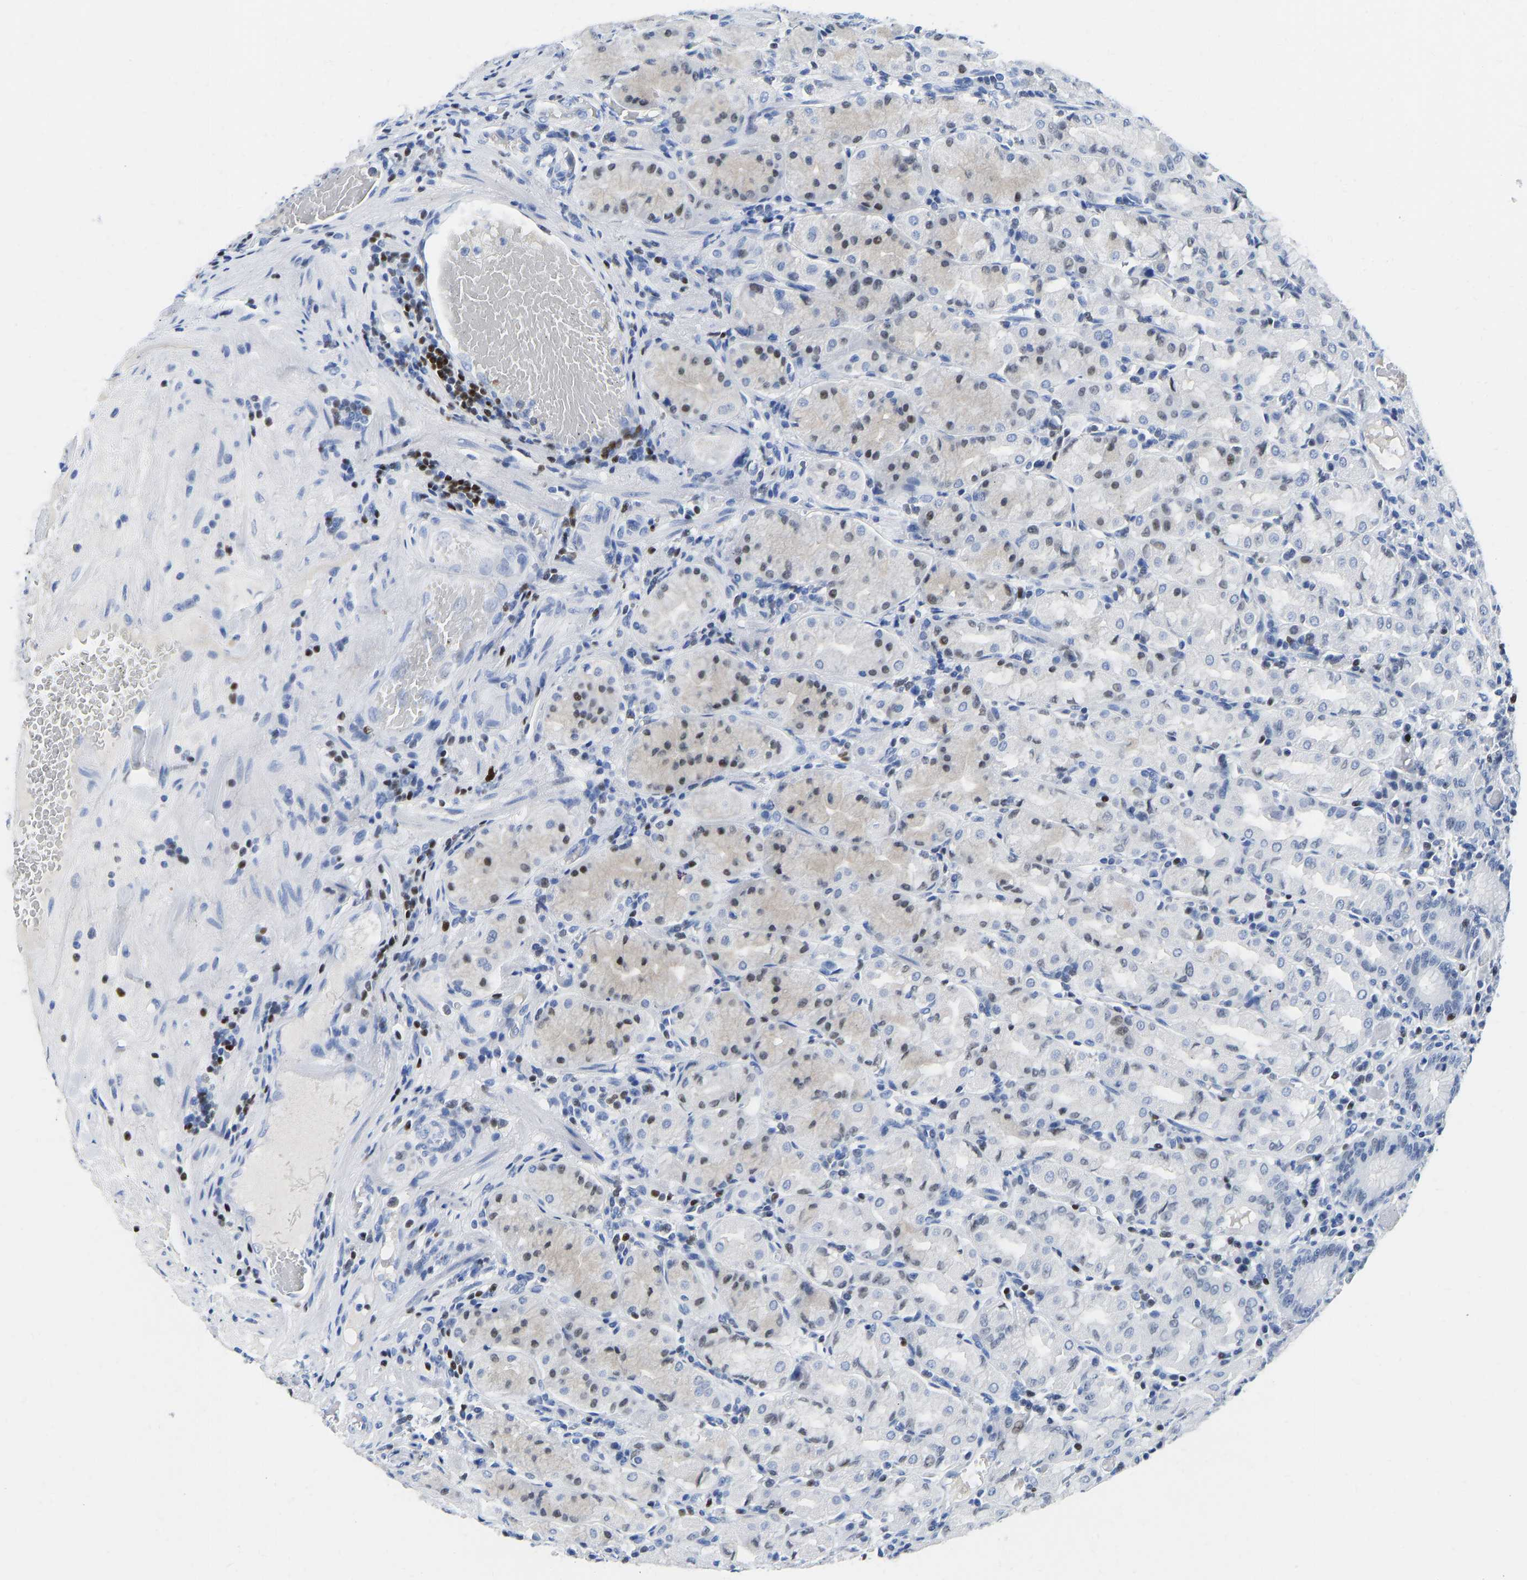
{"staining": {"intensity": "moderate", "quantity": "<25%", "location": "nuclear"}, "tissue": "stomach", "cell_type": "Glandular cells", "image_type": "normal", "snomed": [{"axis": "morphology", "description": "Normal tissue, NOS"}, {"axis": "topography", "description": "Stomach"}, {"axis": "topography", "description": "Stomach, lower"}], "caption": "The histopathology image exhibits a brown stain indicating the presence of a protein in the nuclear of glandular cells in stomach. (DAB = brown stain, brightfield microscopy at high magnification).", "gene": "TCF7", "patient": {"sex": "female", "age": 56}}